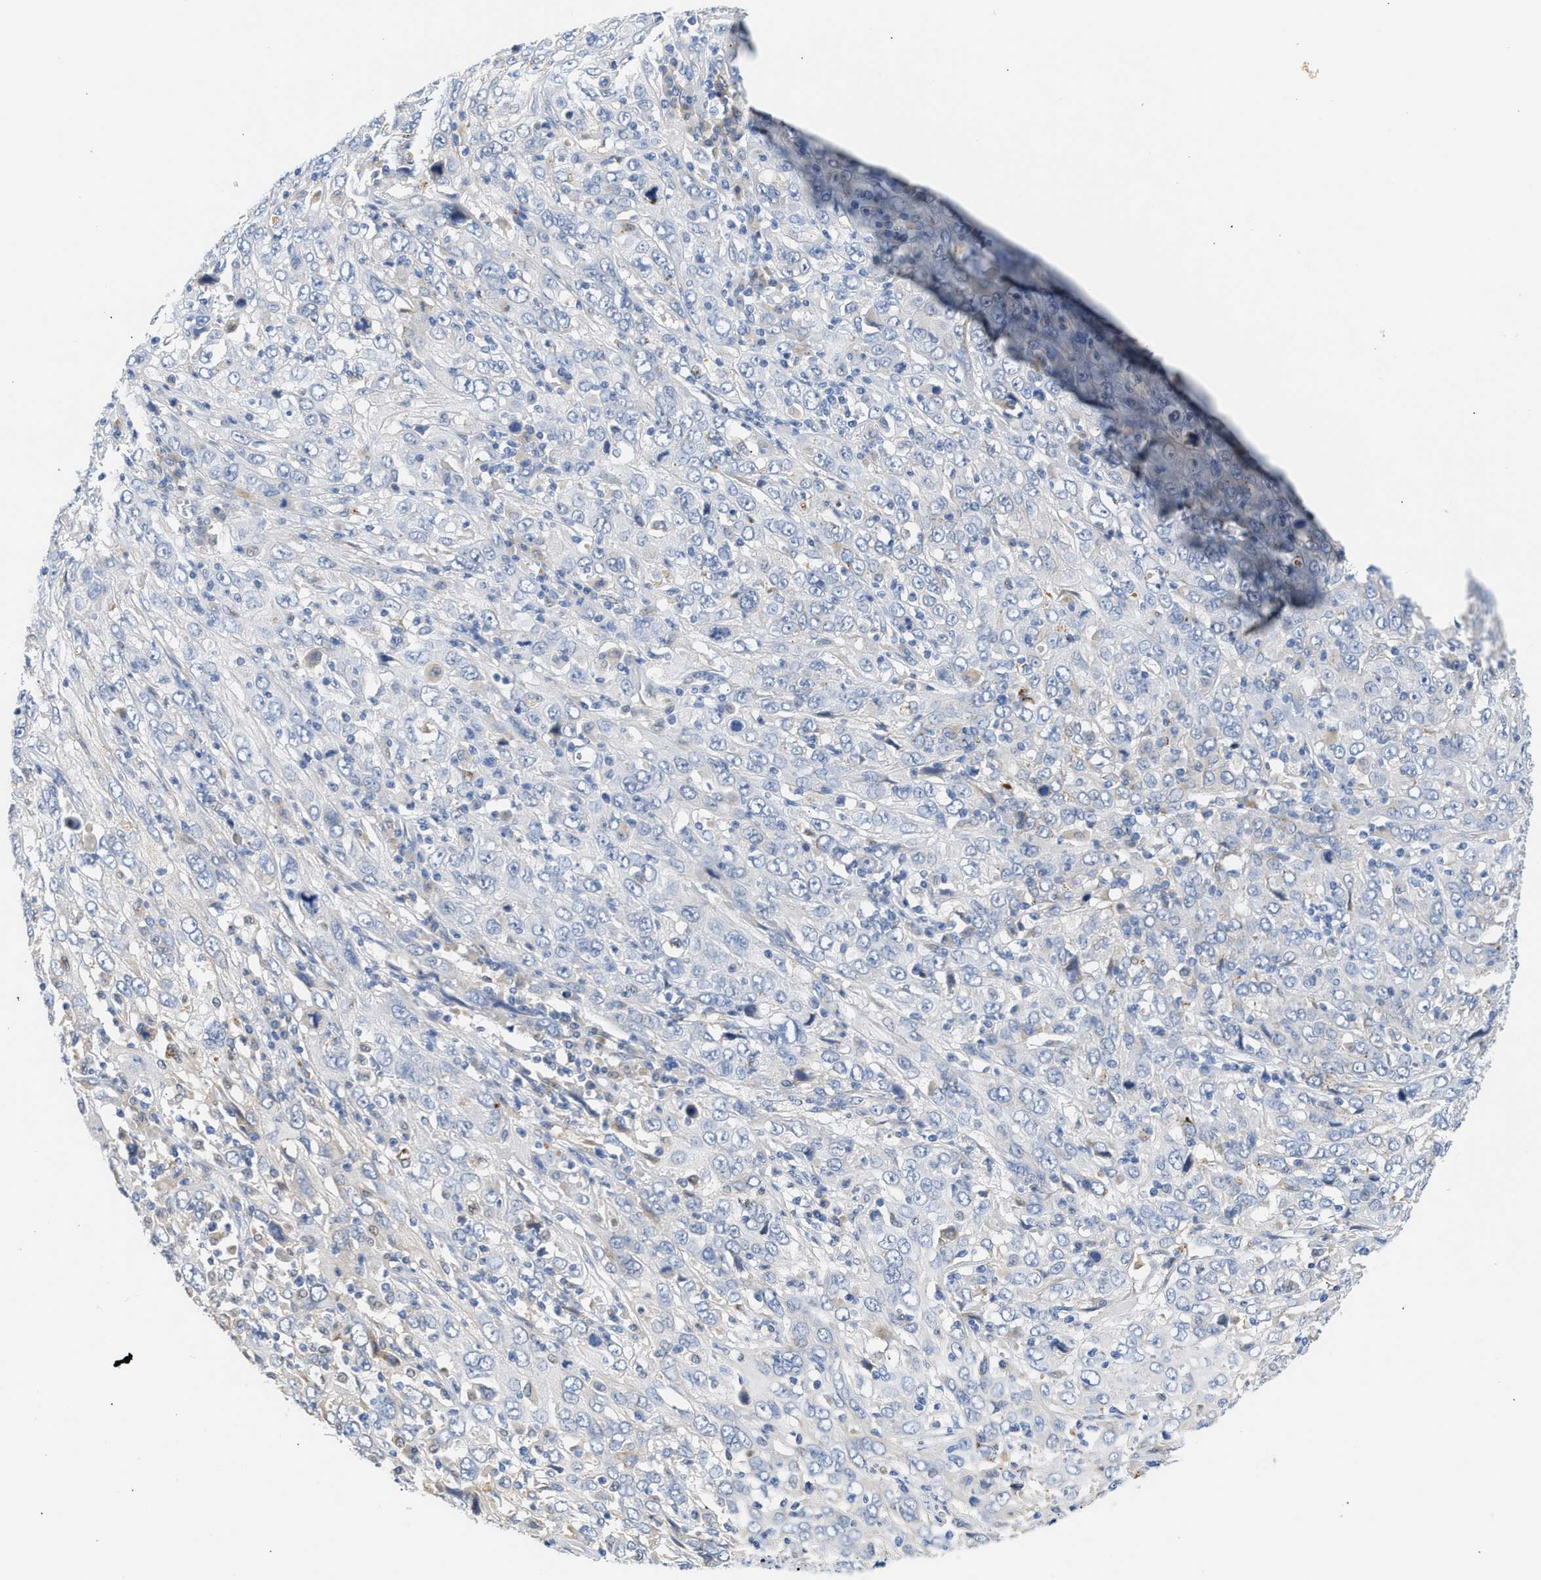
{"staining": {"intensity": "negative", "quantity": "none", "location": "none"}, "tissue": "cervical cancer", "cell_type": "Tumor cells", "image_type": "cancer", "snomed": [{"axis": "morphology", "description": "Squamous cell carcinoma, NOS"}, {"axis": "topography", "description": "Cervix"}], "caption": "Tumor cells show no significant staining in cervical squamous cell carcinoma.", "gene": "PPM1L", "patient": {"sex": "female", "age": 46}}